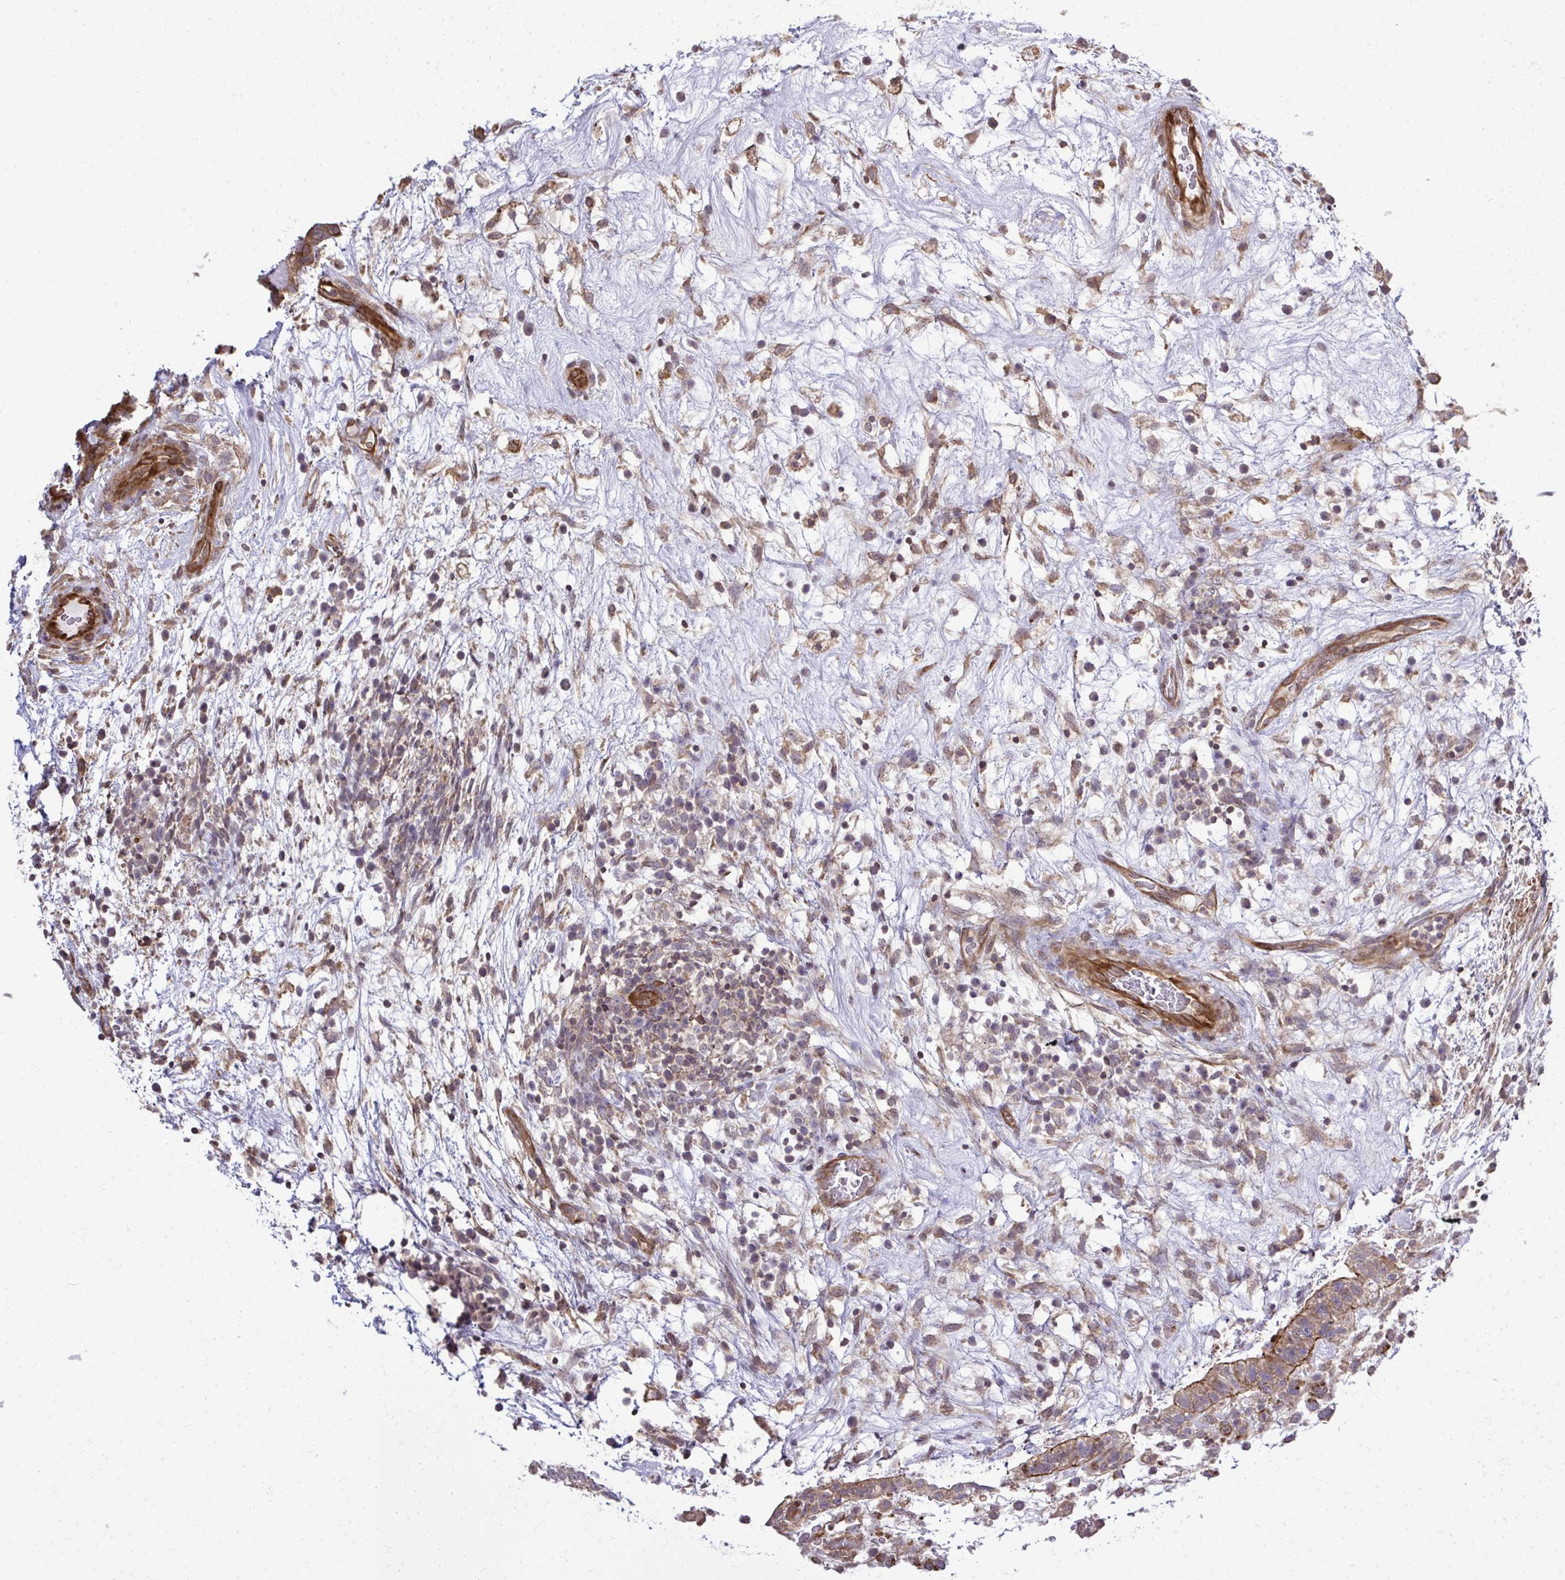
{"staining": {"intensity": "moderate", "quantity": ">75%", "location": "cytoplasmic/membranous"}, "tissue": "testis cancer", "cell_type": "Tumor cells", "image_type": "cancer", "snomed": [{"axis": "morphology", "description": "Normal tissue, NOS"}, {"axis": "morphology", "description": "Carcinoma, Embryonal, NOS"}, {"axis": "topography", "description": "Testis"}], "caption": "This is an image of IHC staining of testis embryonal carcinoma, which shows moderate expression in the cytoplasmic/membranous of tumor cells.", "gene": "FUT10", "patient": {"sex": "male", "age": 32}}